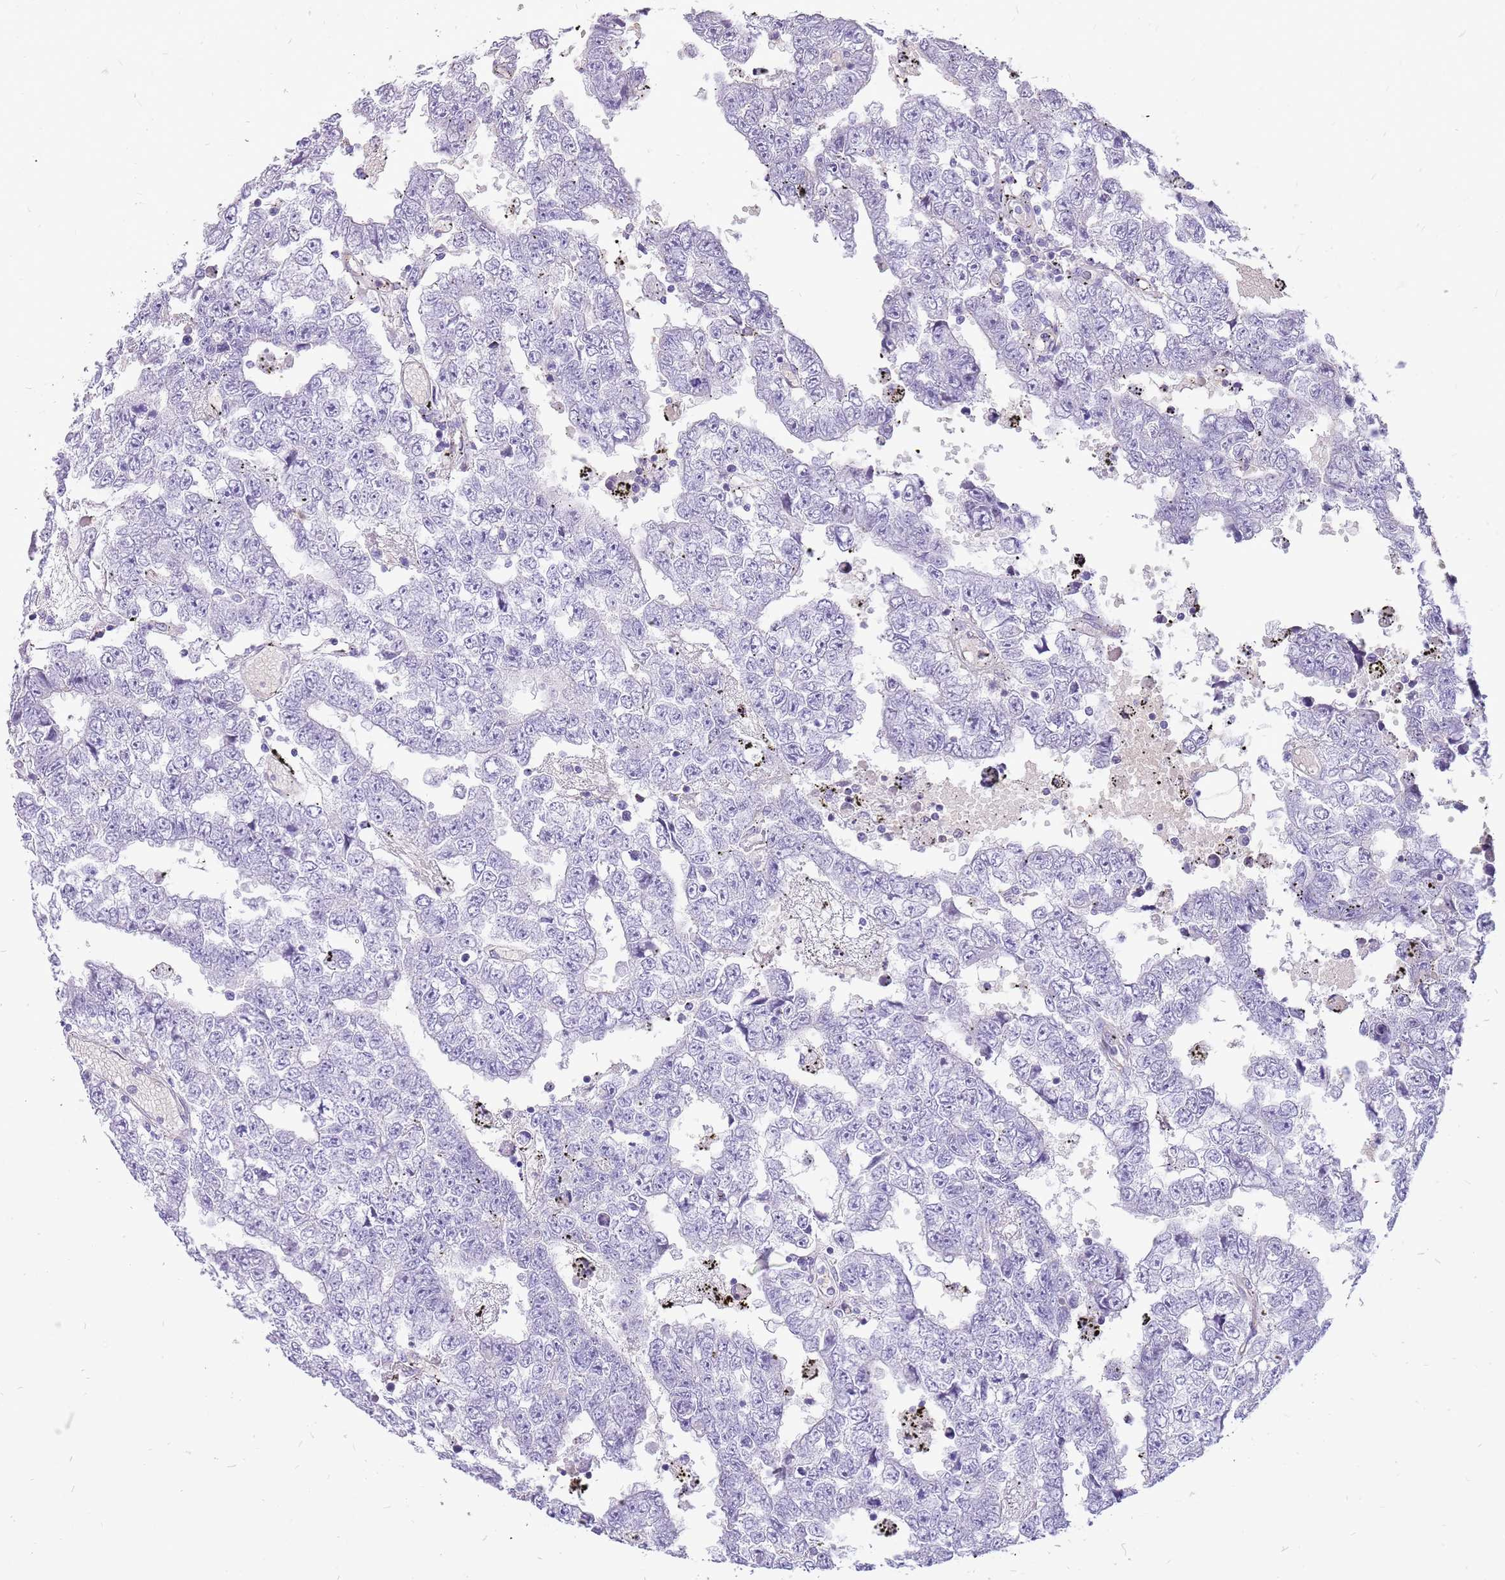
{"staining": {"intensity": "negative", "quantity": "none", "location": "none"}, "tissue": "testis cancer", "cell_type": "Tumor cells", "image_type": "cancer", "snomed": [{"axis": "morphology", "description": "Carcinoma, Embryonal, NOS"}, {"axis": "topography", "description": "Testis"}], "caption": "Image shows no significant protein positivity in tumor cells of testis cancer.", "gene": "PCNX1", "patient": {"sex": "male", "age": 25}}